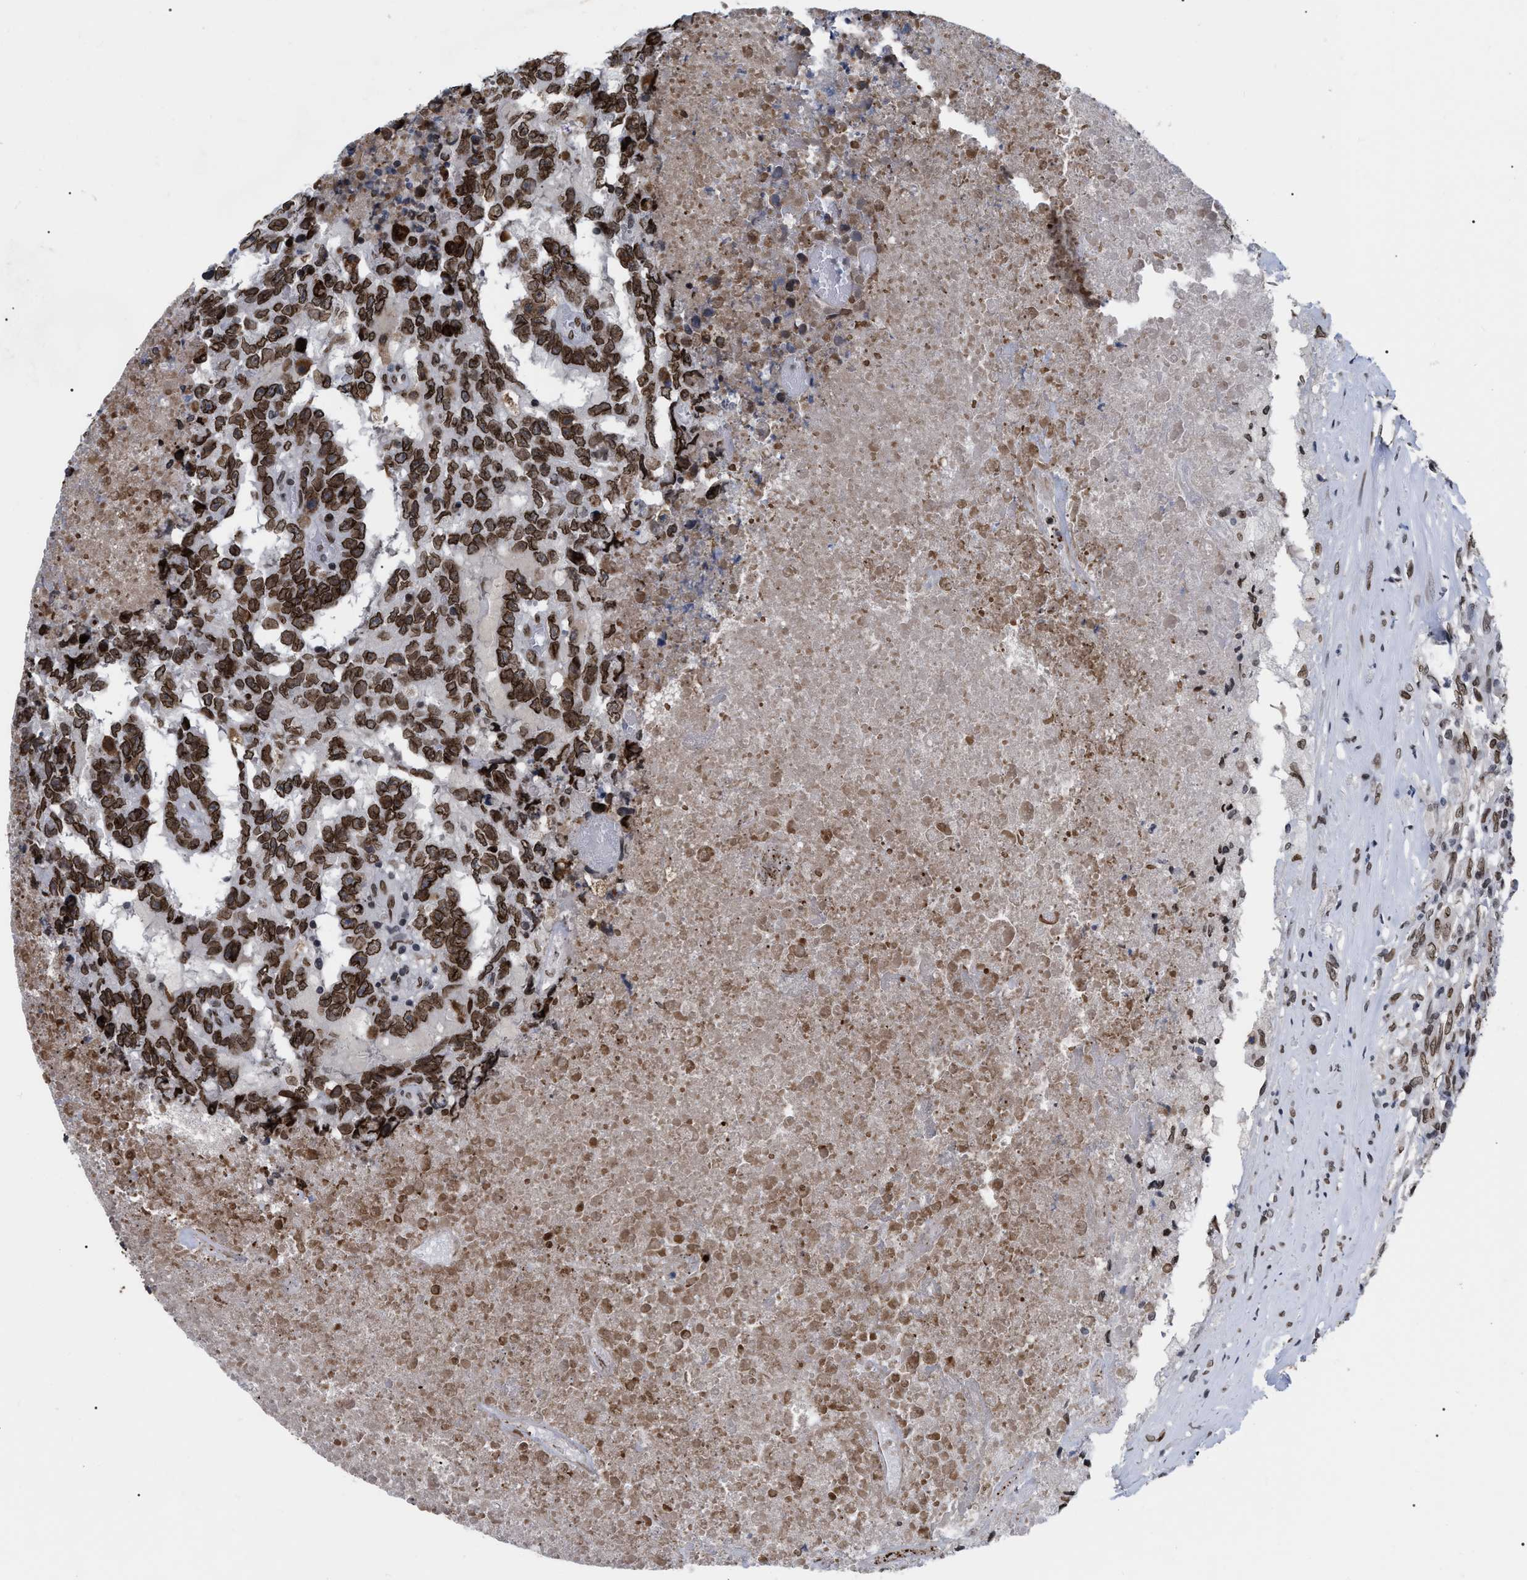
{"staining": {"intensity": "moderate", "quantity": ">75%", "location": "cytoplasmic/membranous,nuclear"}, "tissue": "testis cancer", "cell_type": "Tumor cells", "image_type": "cancer", "snomed": [{"axis": "morphology", "description": "Necrosis, NOS"}, {"axis": "morphology", "description": "Carcinoma, Embryonal, NOS"}, {"axis": "topography", "description": "Testis"}], "caption": "Approximately >75% of tumor cells in testis cancer demonstrate moderate cytoplasmic/membranous and nuclear protein expression as visualized by brown immunohistochemical staining.", "gene": "TPR", "patient": {"sex": "male", "age": 19}}